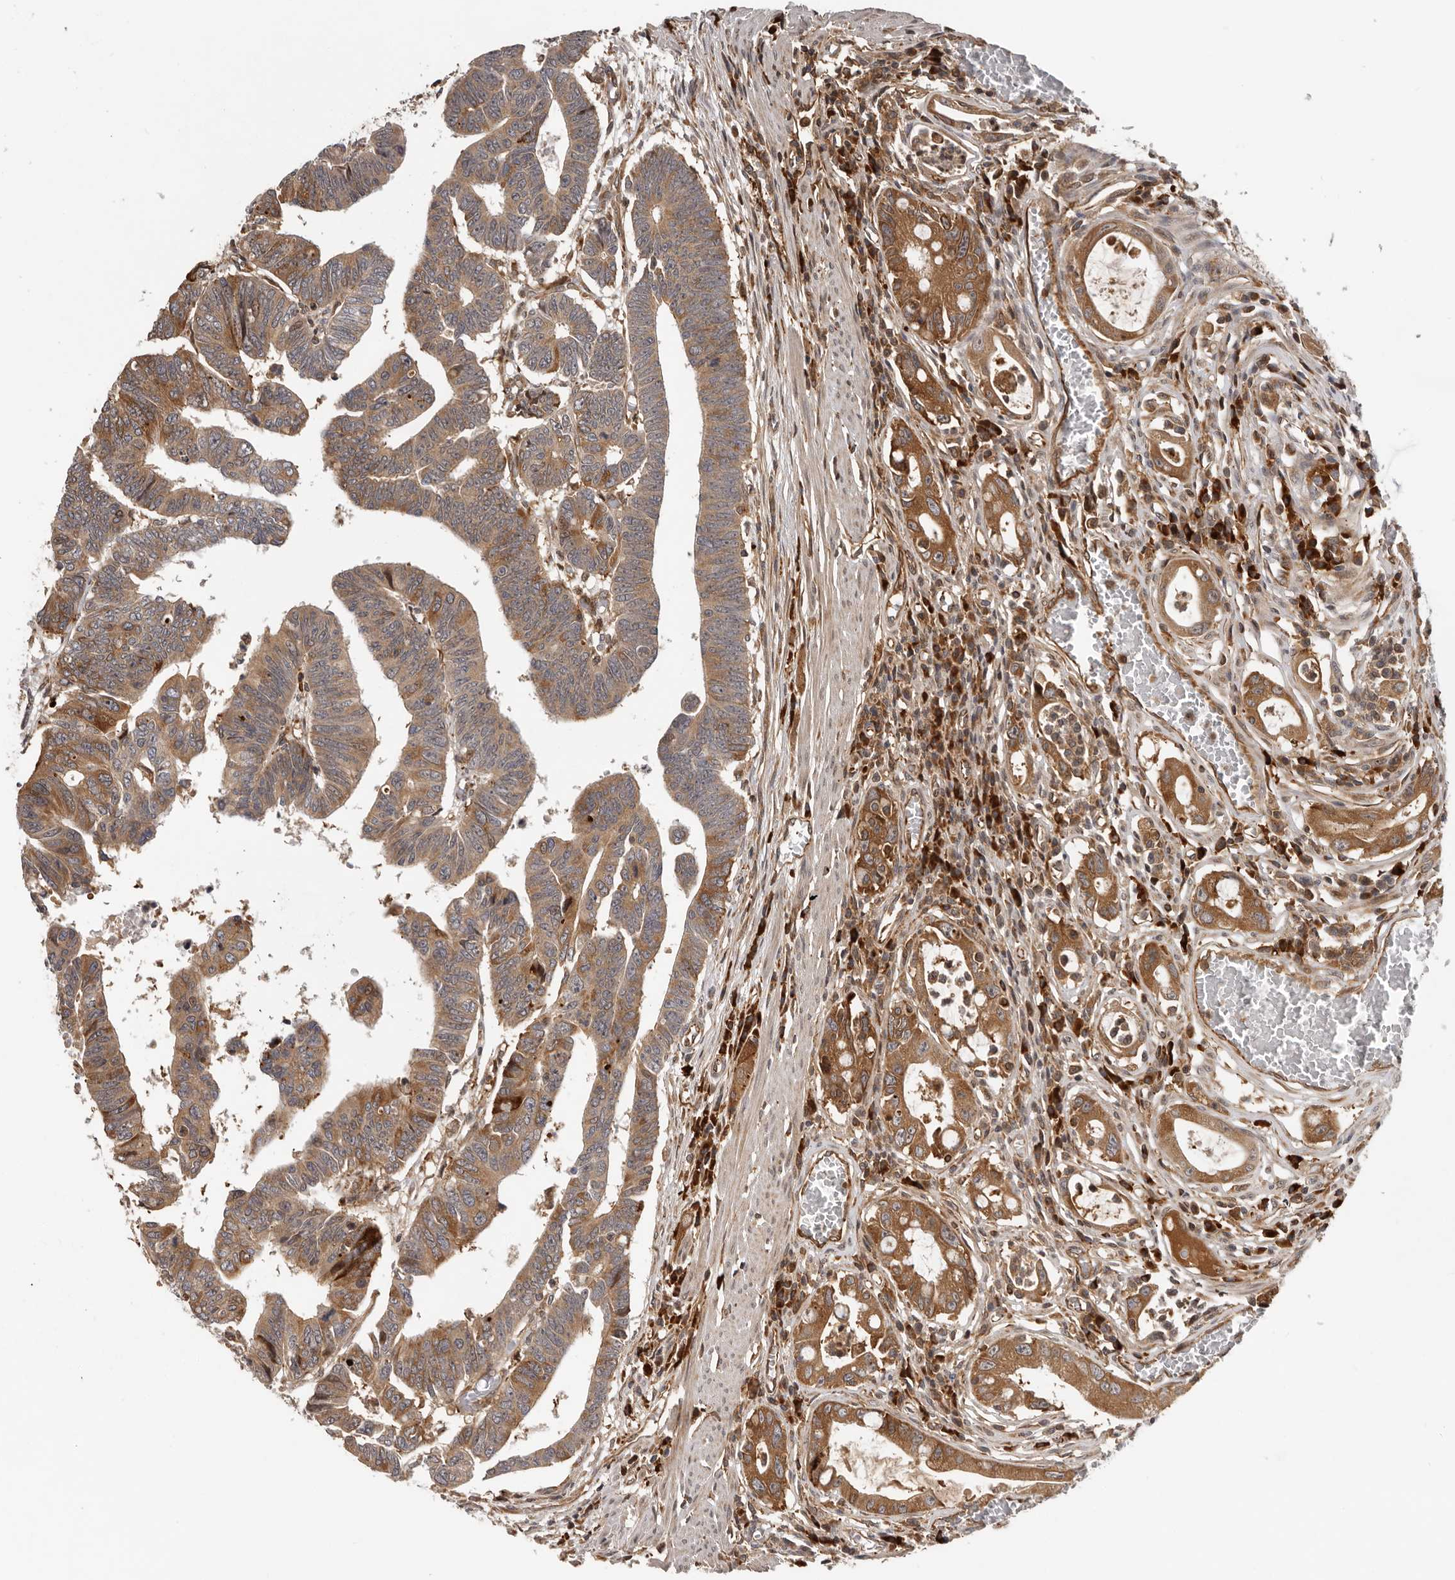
{"staining": {"intensity": "moderate", "quantity": ">75%", "location": "cytoplasmic/membranous"}, "tissue": "colorectal cancer", "cell_type": "Tumor cells", "image_type": "cancer", "snomed": [{"axis": "morphology", "description": "Adenocarcinoma, NOS"}, {"axis": "topography", "description": "Rectum"}], "caption": "Immunohistochemical staining of colorectal cancer displays moderate cytoplasmic/membranous protein positivity in approximately >75% of tumor cells. Using DAB (brown) and hematoxylin (blue) stains, captured at high magnification using brightfield microscopy.", "gene": "RNF157", "patient": {"sex": "female", "age": 65}}